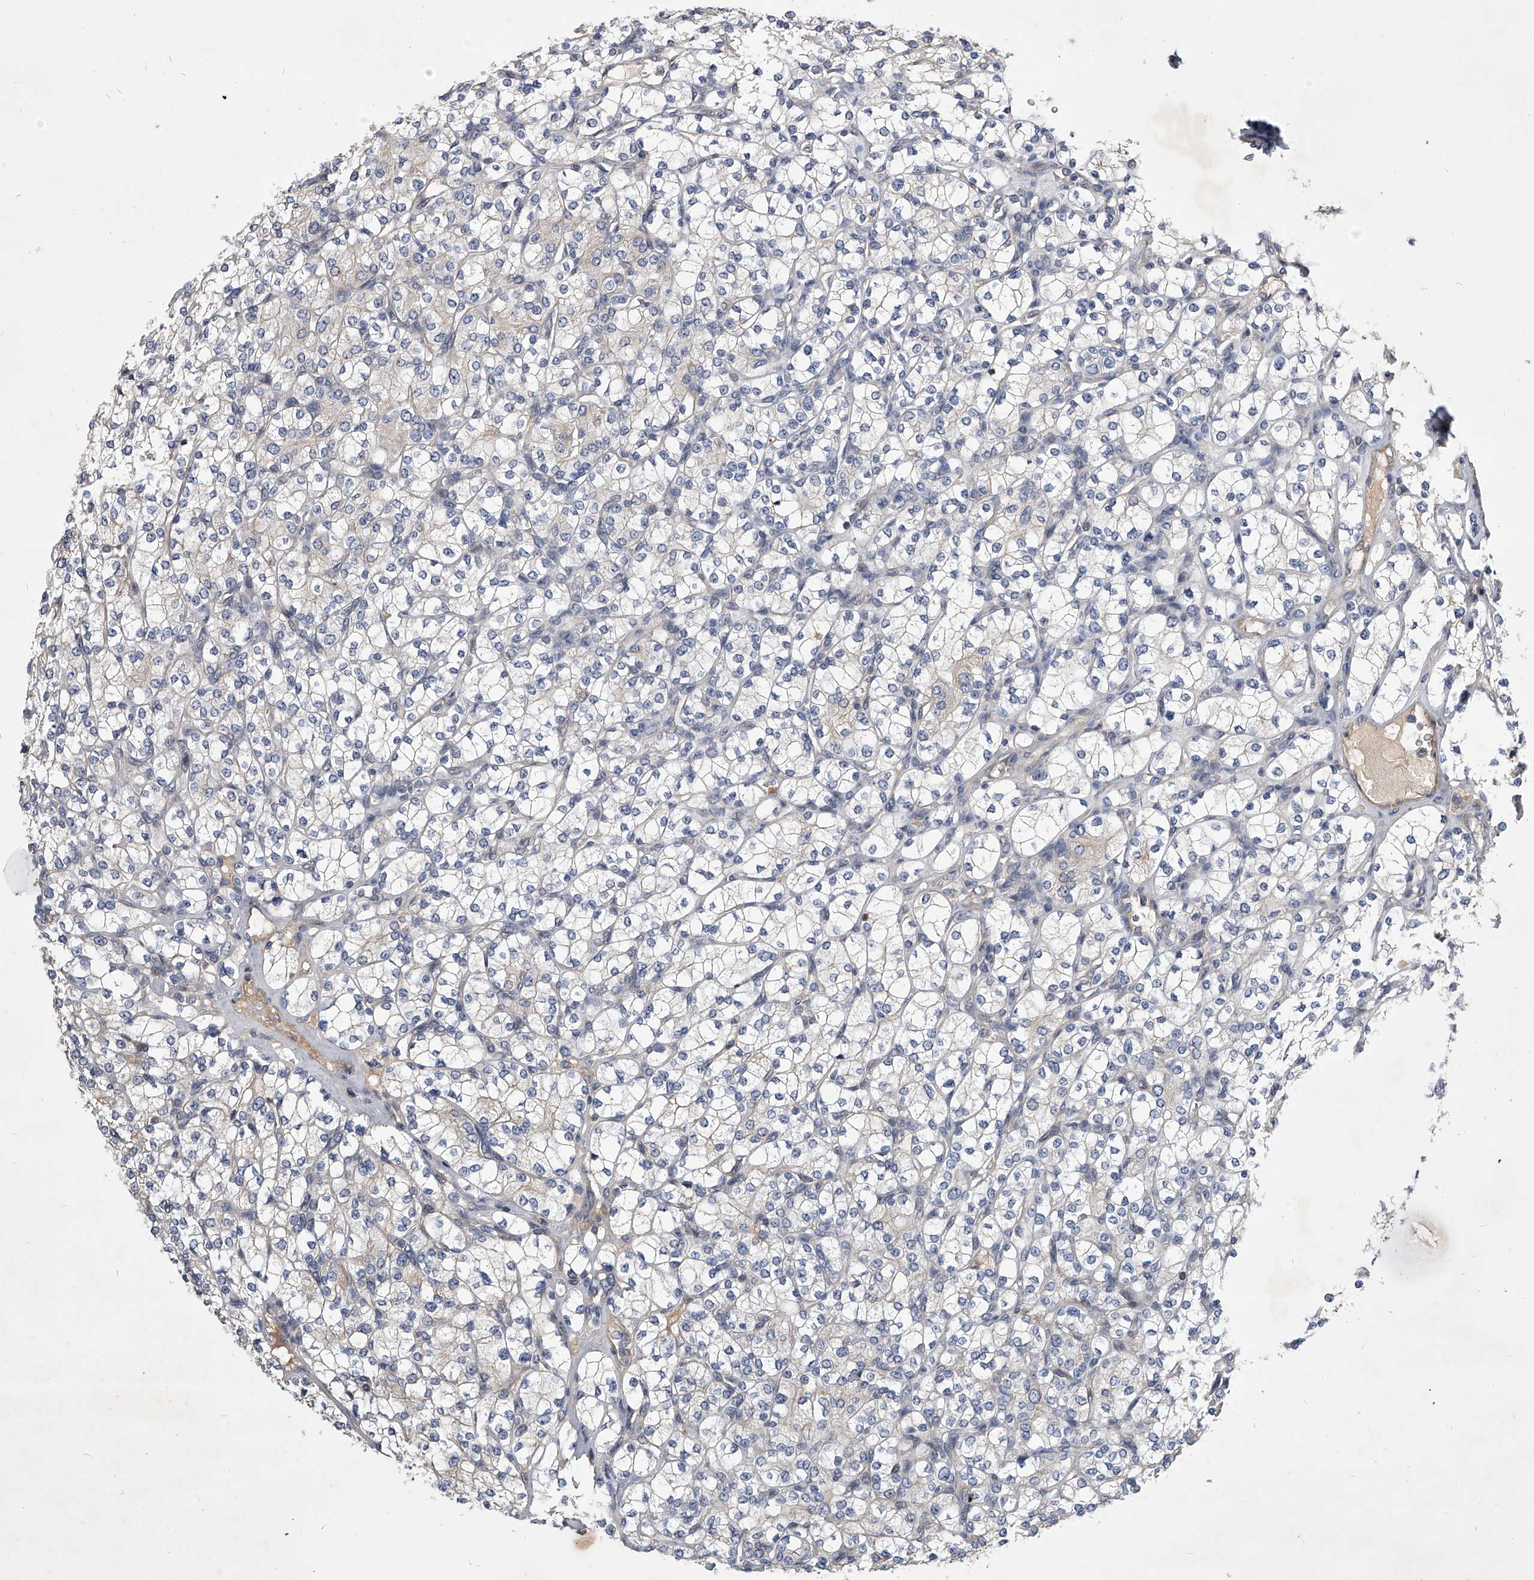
{"staining": {"intensity": "negative", "quantity": "none", "location": "none"}, "tissue": "renal cancer", "cell_type": "Tumor cells", "image_type": "cancer", "snomed": [{"axis": "morphology", "description": "Adenocarcinoma, NOS"}, {"axis": "topography", "description": "Kidney"}], "caption": "A micrograph of renal cancer (adenocarcinoma) stained for a protein demonstrates no brown staining in tumor cells. (DAB (3,3'-diaminobenzidine) immunohistochemistry visualized using brightfield microscopy, high magnification).", "gene": "ZNF76", "patient": {"sex": "male", "age": 77}}